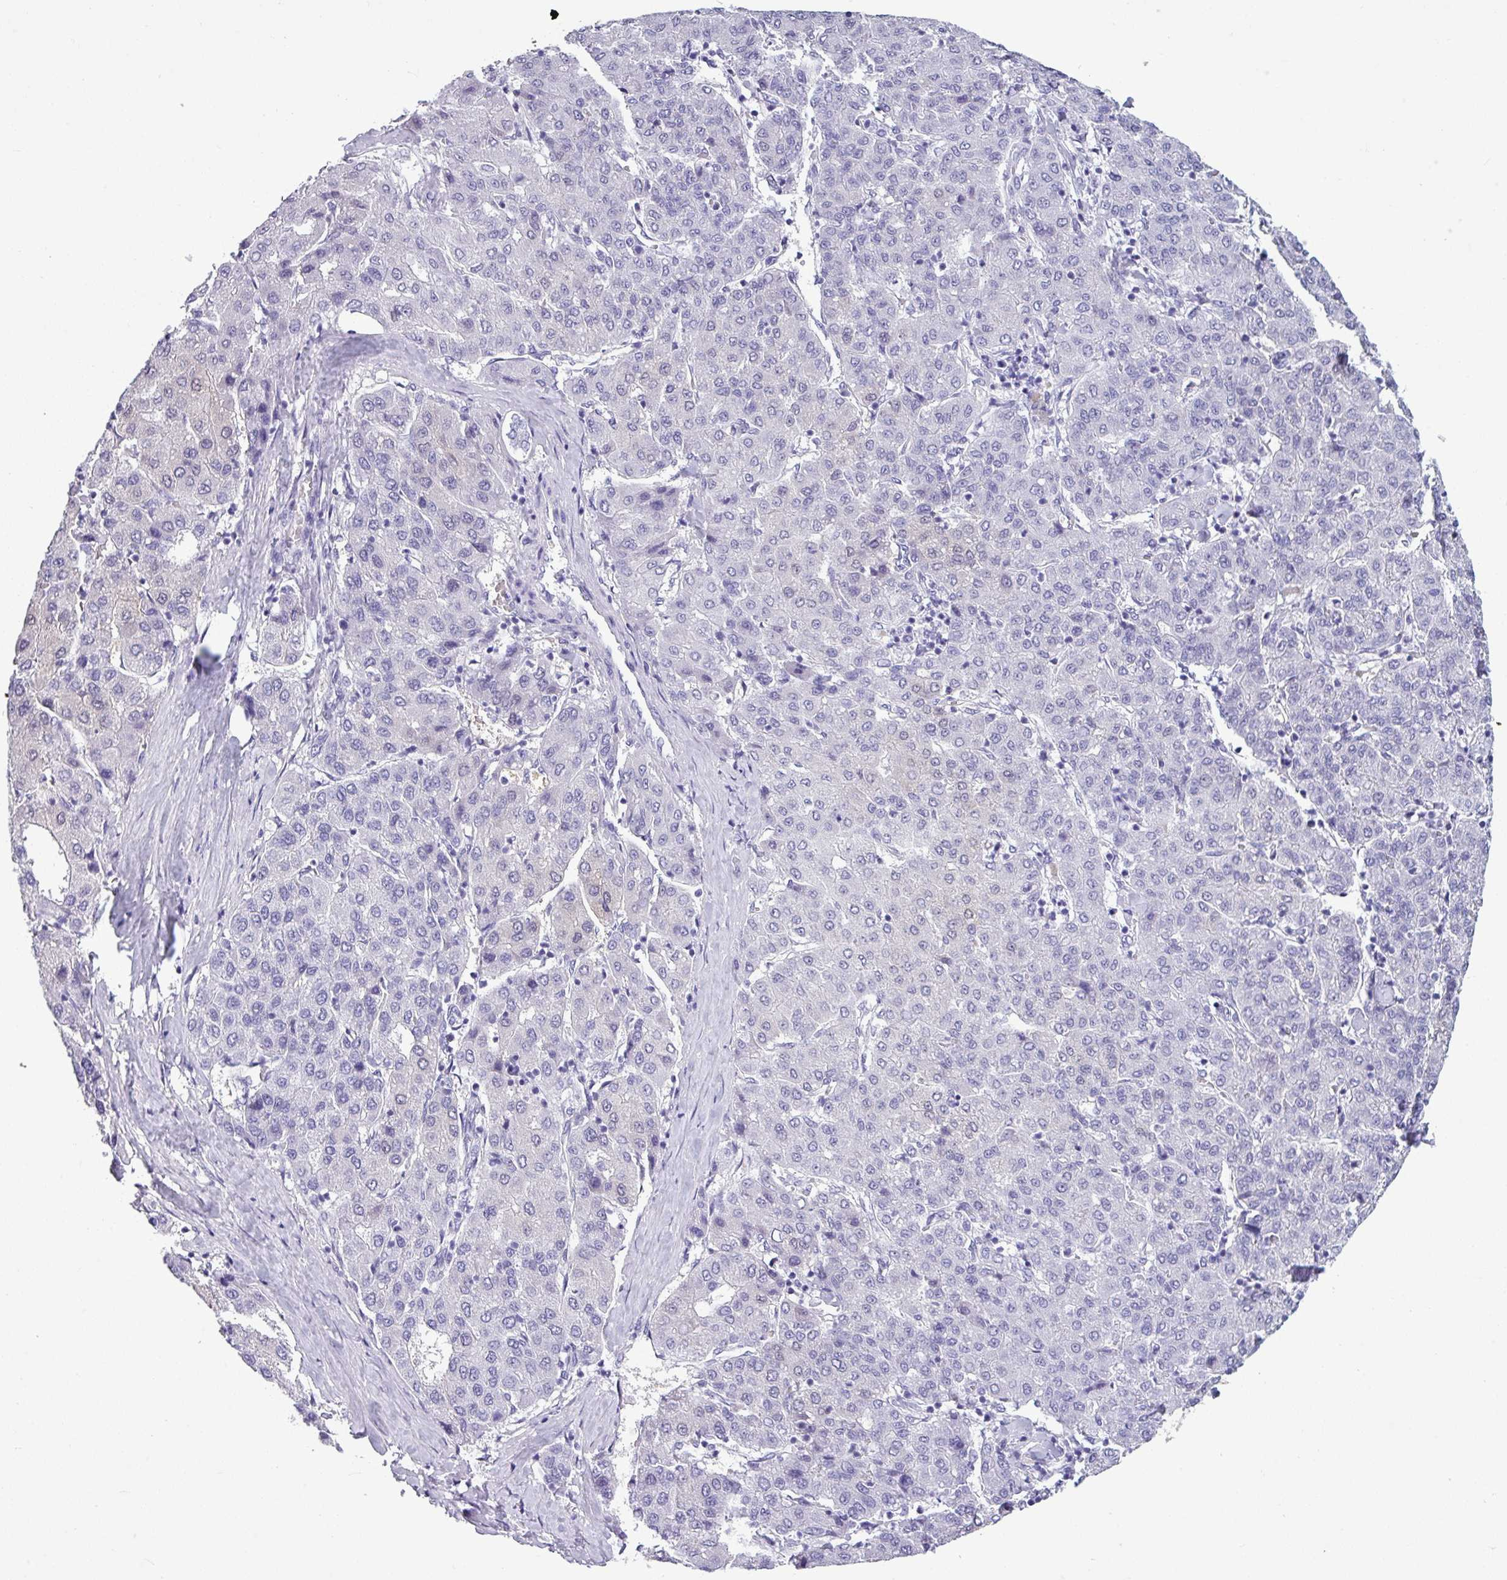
{"staining": {"intensity": "negative", "quantity": "none", "location": "none"}, "tissue": "liver cancer", "cell_type": "Tumor cells", "image_type": "cancer", "snomed": [{"axis": "morphology", "description": "Carcinoma, Hepatocellular, NOS"}, {"axis": "topography", "description": "Liver"}], "caption": "Immunohistochemistry histopathology image of neoplastic tissue: hepatocellular carcinoma (liver) stained with DAB exhibits no significant protein staining in tumor cells.", "gene": "SRGAP1", "patient": {"sex": "male", "age": 65}}